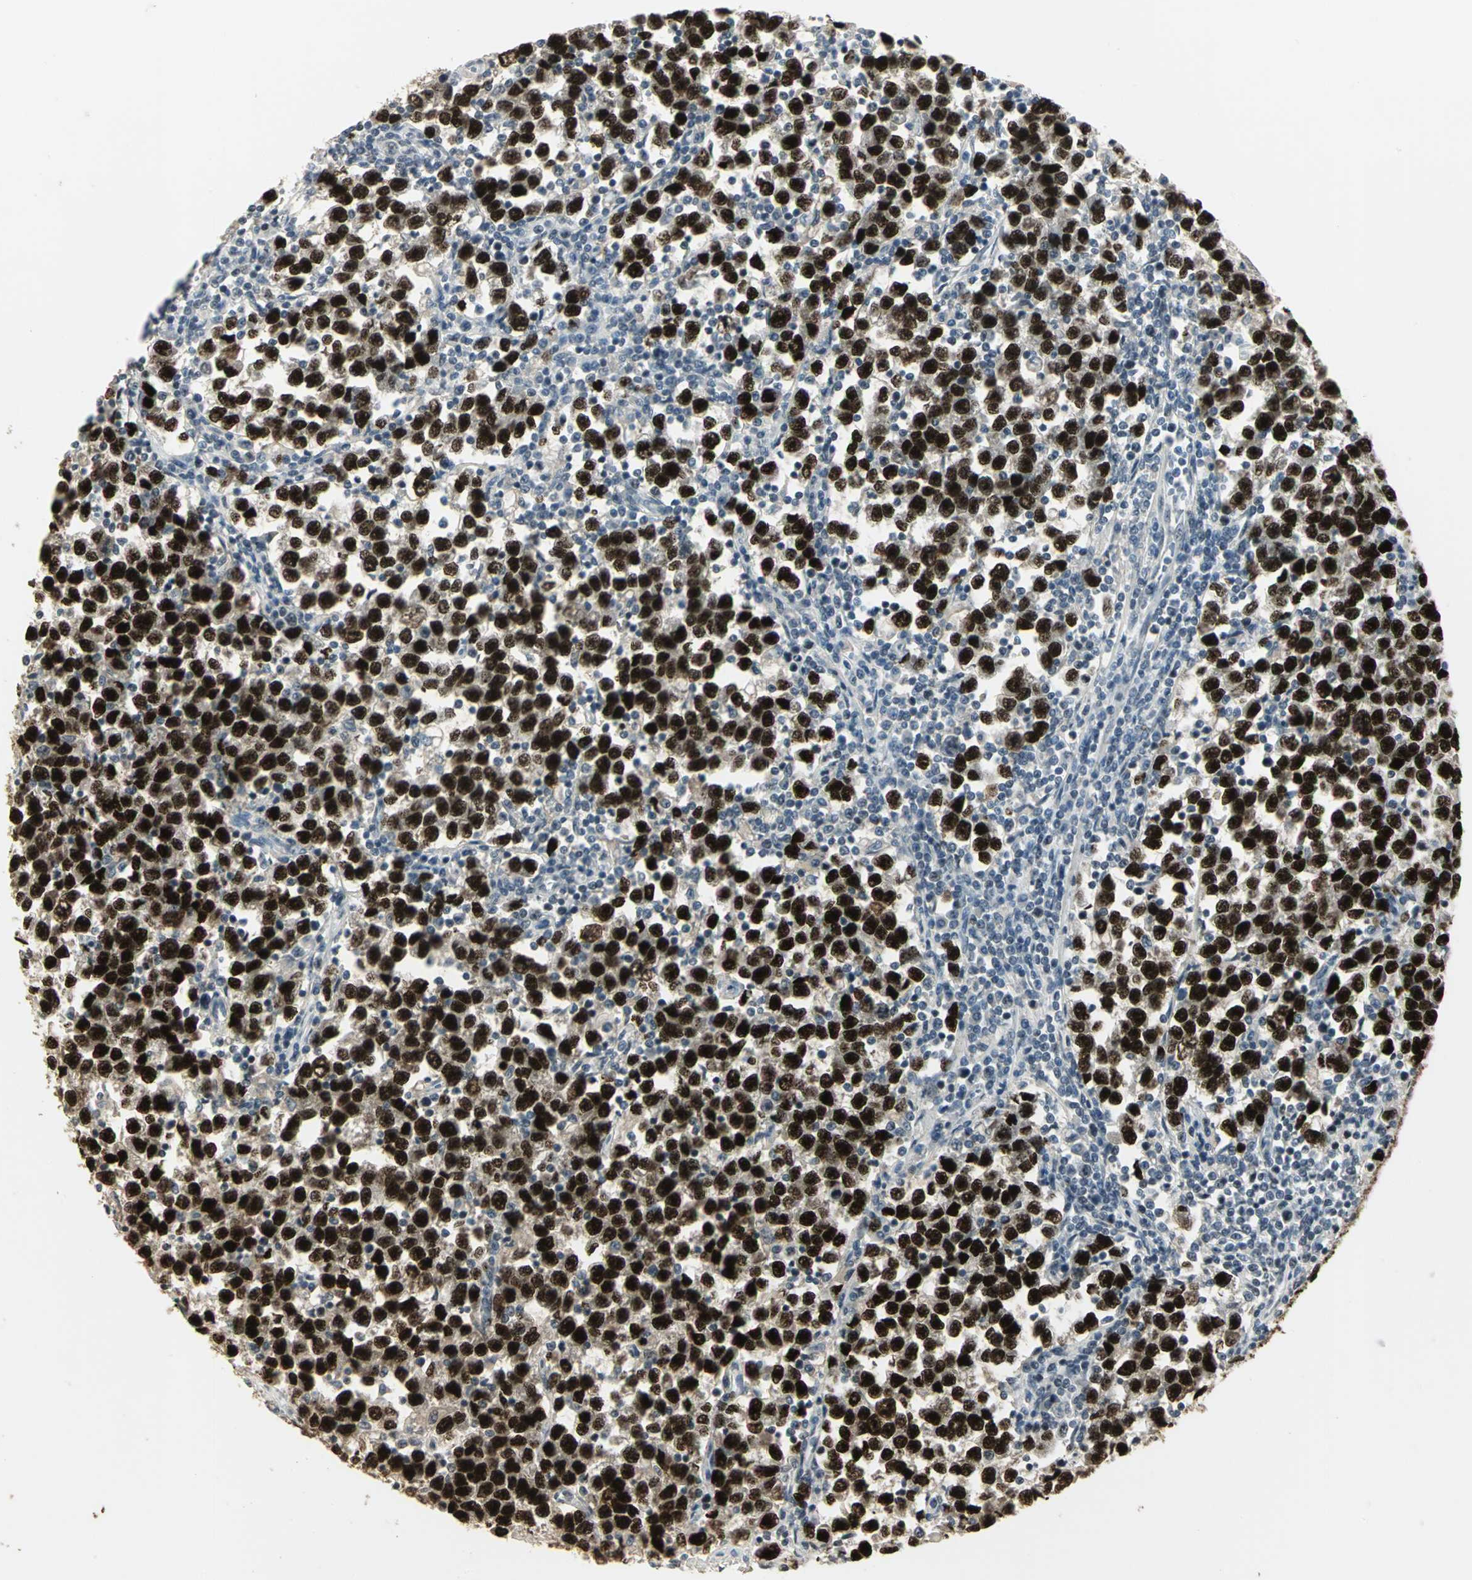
{"staining": {"intensity": "strong", "quantity": ">75%", "location": "nuclear"}, "tissue": "testis cancer", "cell_type": "Tumor cells", "image_type": "cancer", "snomed": [{"axis": "morphology", "description": "Seminoma, NOS"}, {"axis": "topography", "description": "Testis"}], "caption": "An IHC micrograph of neoplastic tissue is shown. Protein staining in brown labels strong nuclear positivity in testis seminoma within tumor cells.", "gene": "CBX3", "patient": {"sex": "male", "age": 43}}